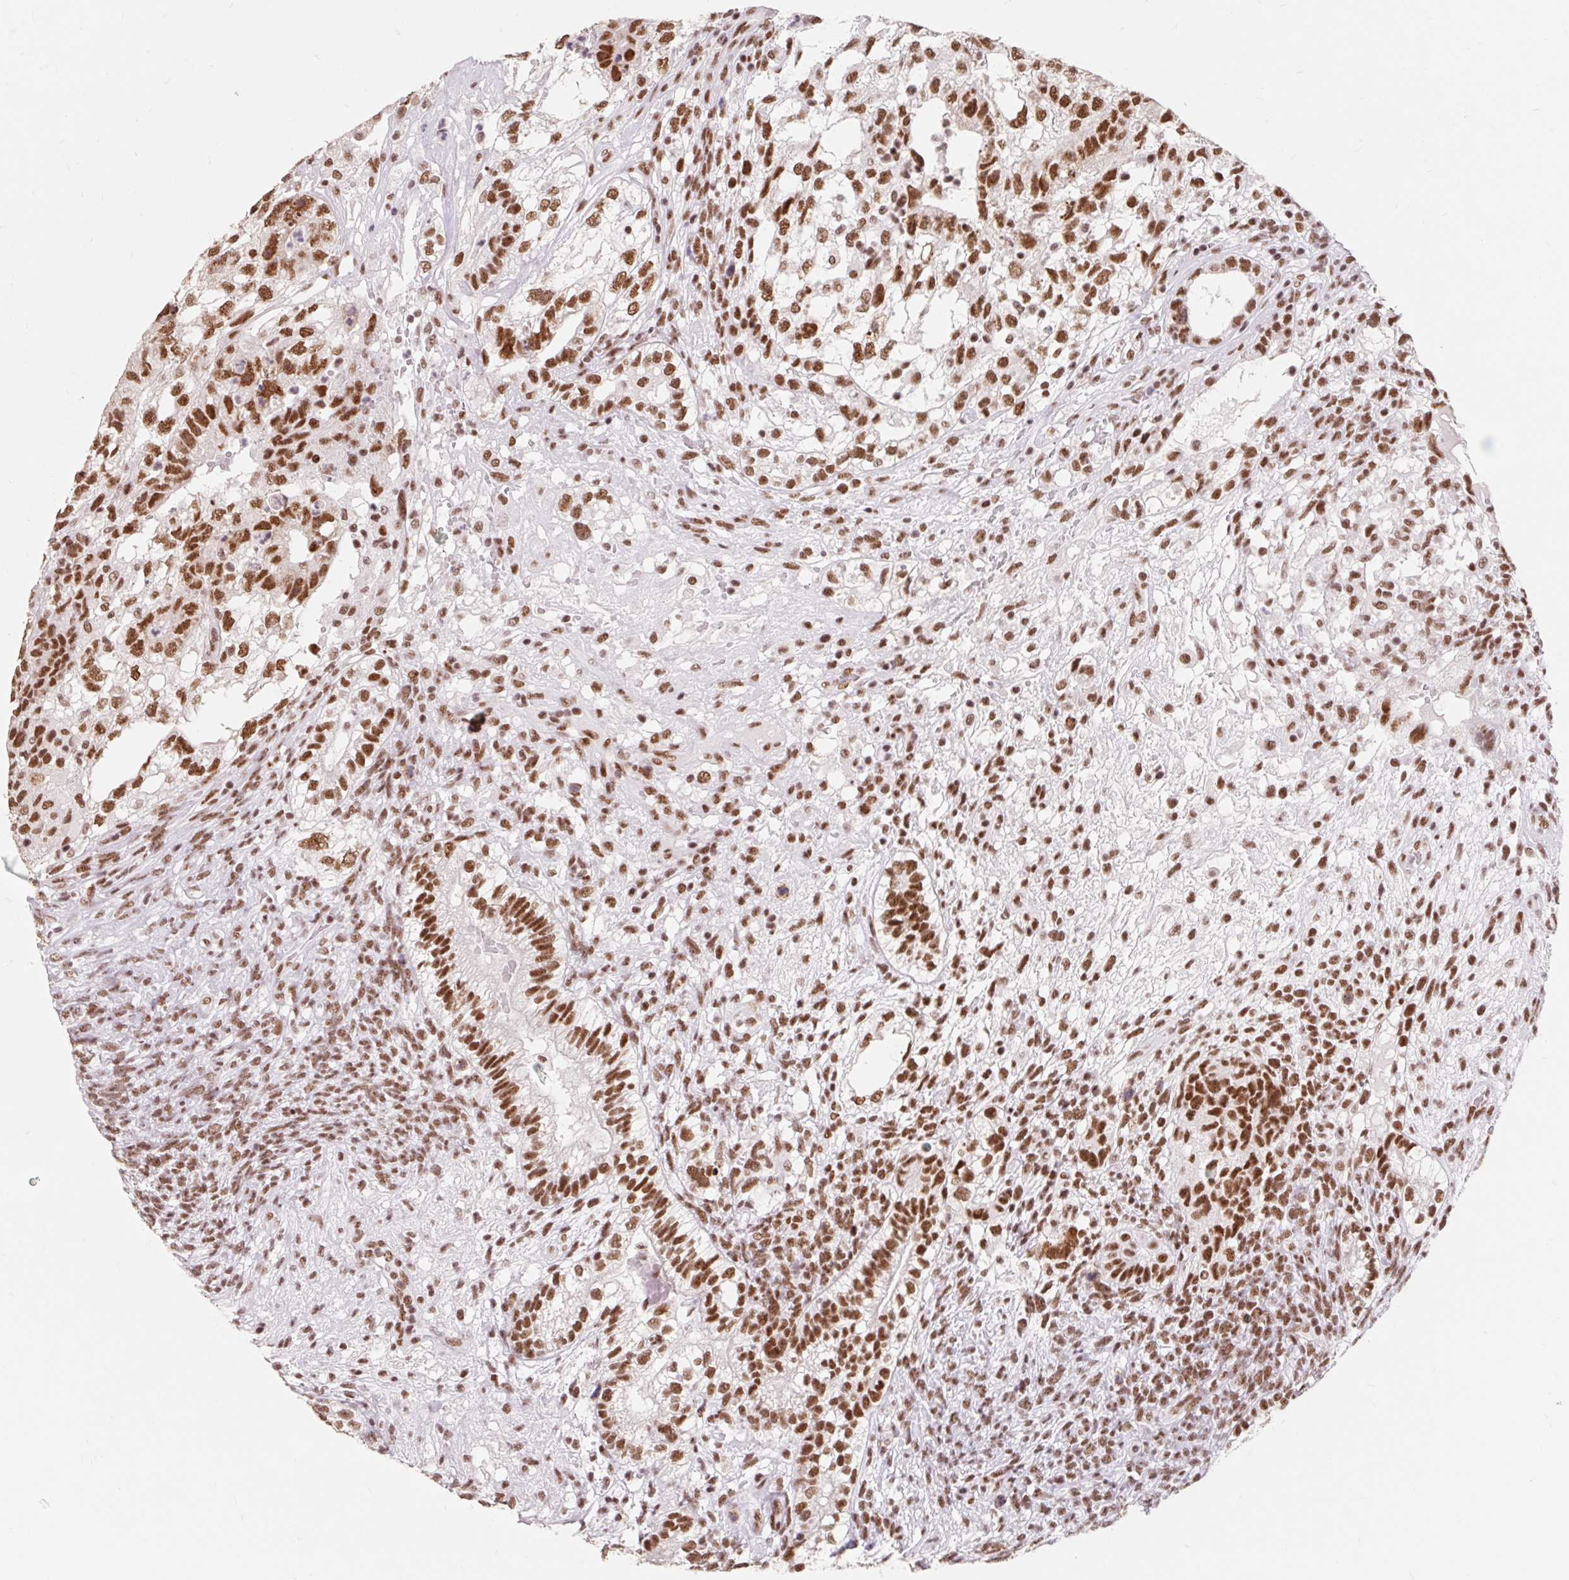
{"staining": {"intensity": "moderate", "quantity": ">75%", "location": "nuclear"}, "tissue": "testis cancer", "cell_type": "Tumor cells", "image_type": "cancer", "snomed": [{"axis": "morphology", "description": "Seminoma, NOS"}, {"axis": "morphology", "description": "Carcinoma, Embryonal, NOS"}, {"axis": "topography", "description": "Testis"}], "caption": "Protein expression analysis of testis cancer (seminoma) demonstrates moderate nuclear positivity in about >75% of tumor cells. (Stains: DAB (3,3'-diaminobenzidine) in brown, nuclei in blue, Microscopy: brightfield microscopy at high magnification).", "gene": "SRSF10", "patient": {"sex": "male", "age": 41}}